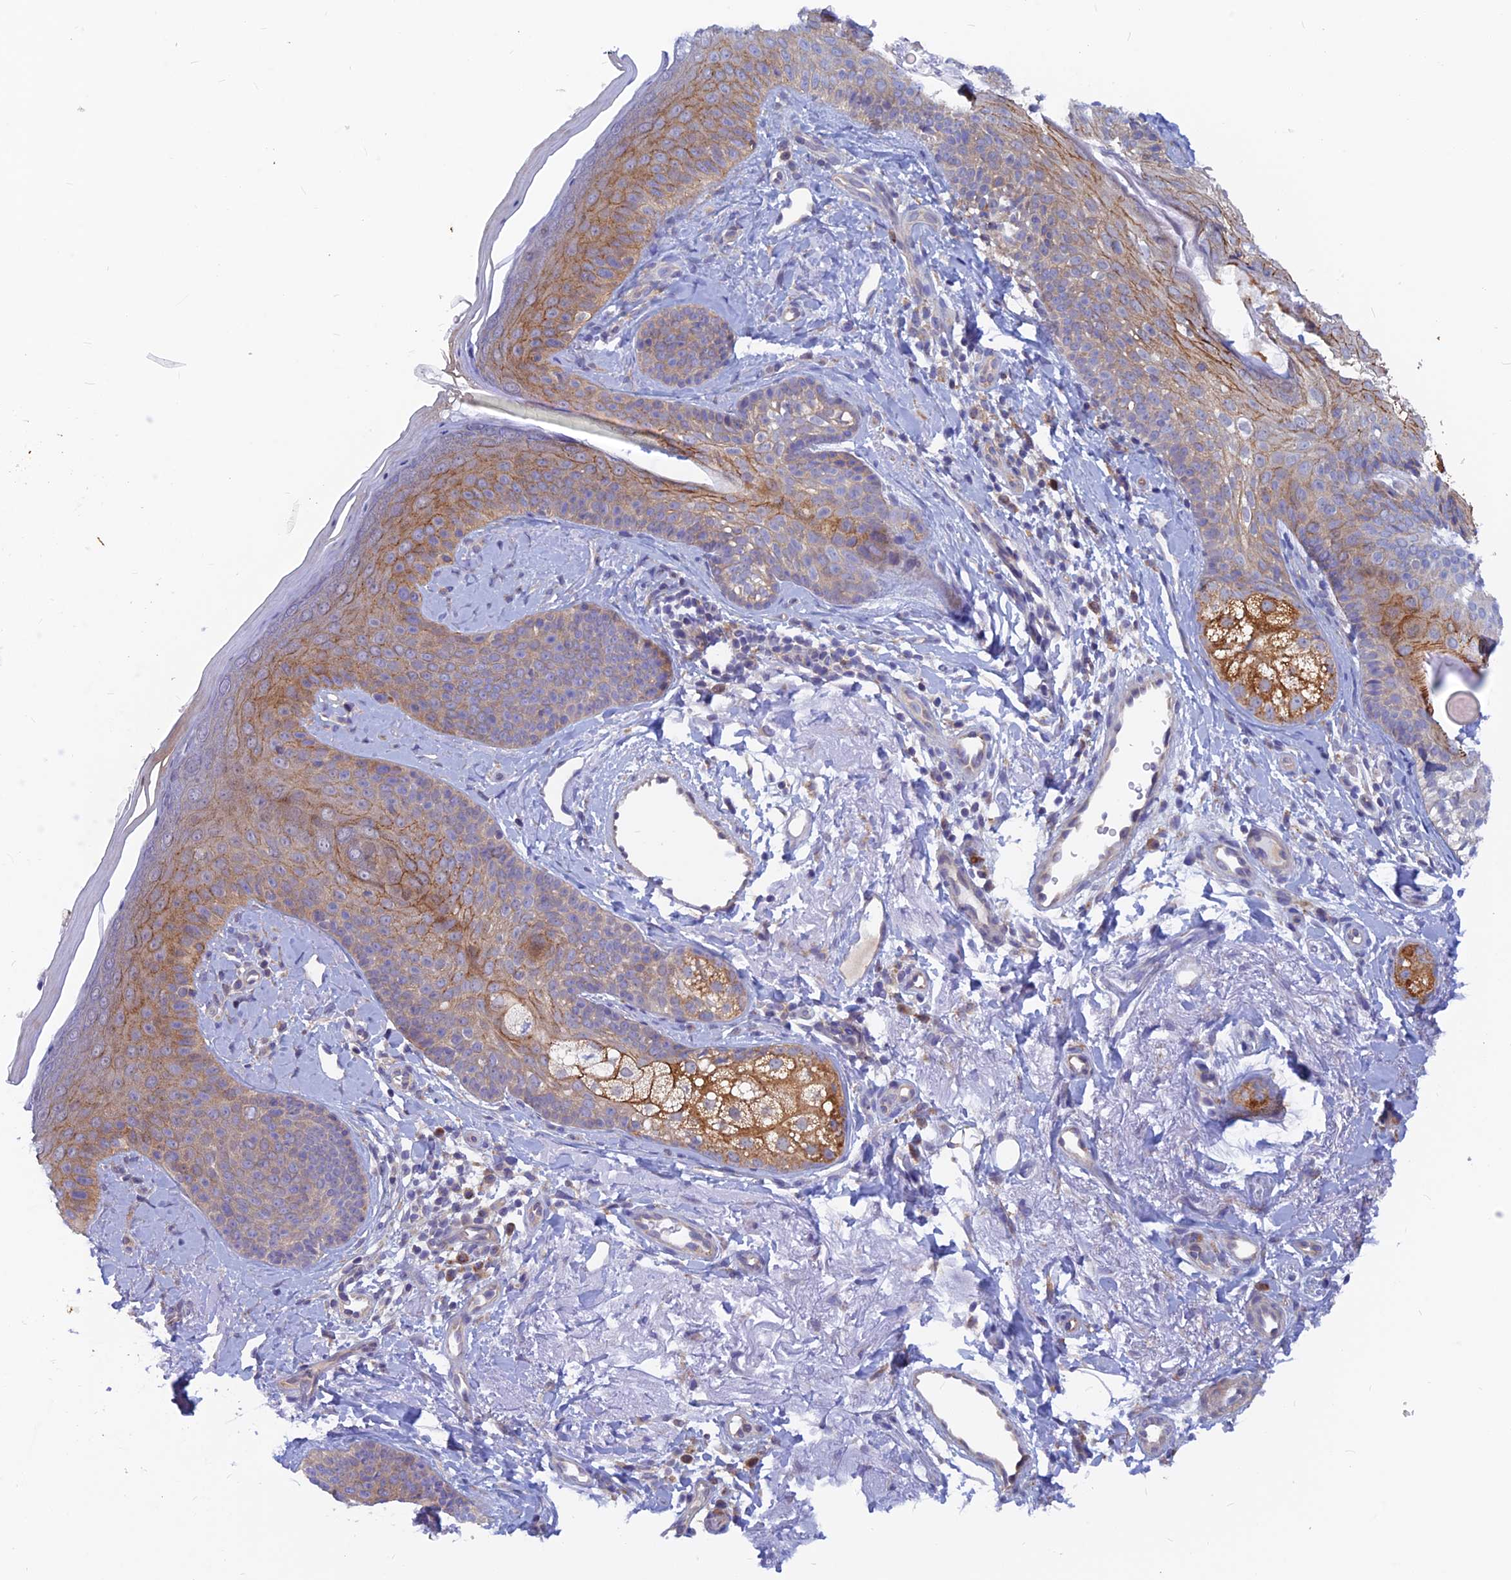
{"staining": {"intensity": "negative", "quantity": "none", "location": "none"}, "tissue": "skin", "cell_type": "Fibroblasts", "image_type": "normal", "snomed": [{"axis": "morphology", "description": "Normal tissue, NOS"}, {"axis": "topography", "description": "Skin"}], "caption": "Skin stained for a protein using IHC reveals no expression fibroblasts.", "gene": "DNAJC16", "patient": {"sex": "male", "age": 57}}